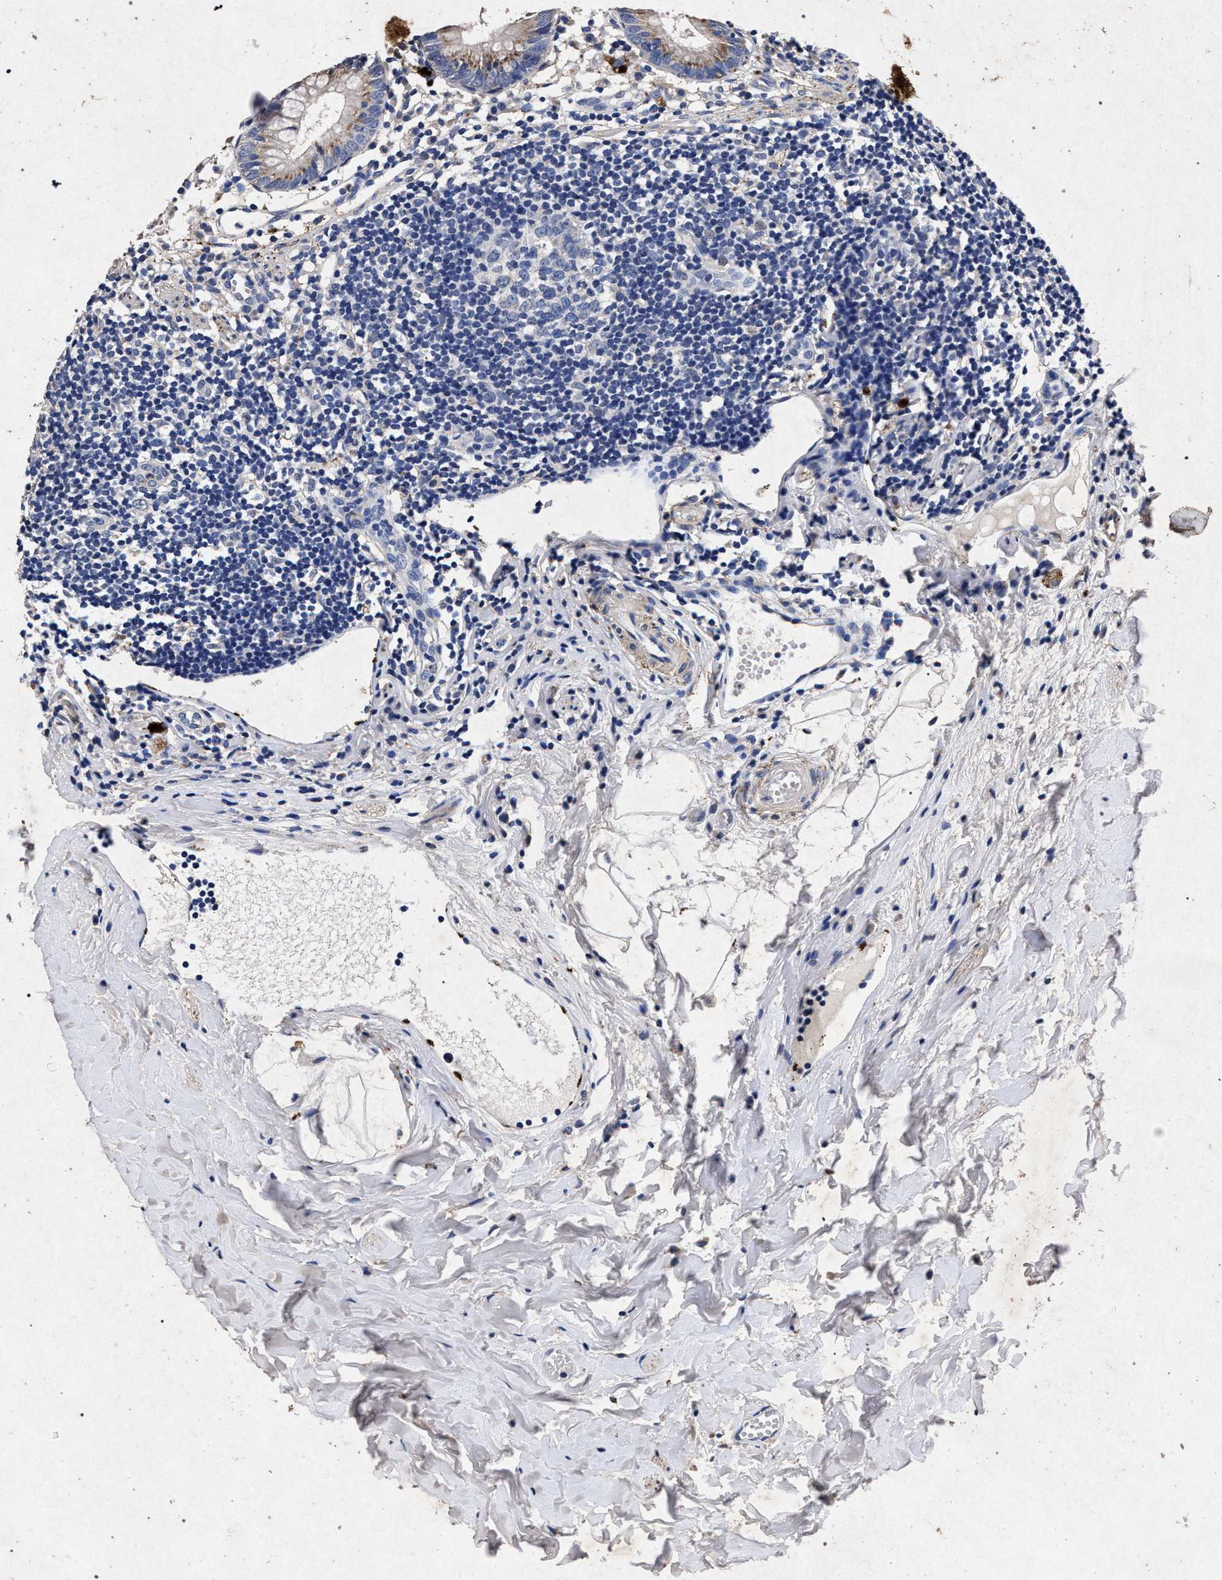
{"staining": {"intensity": "moderate", "quantity": ">75%", "location": "cytoplasmic/membranous"}, "tissue": "appendix", "cell_type": "Glandular cells", "image_type": "normal", "snomed": [{"axis": "morphology", "description": "Normal tissue, NOS"}, {"axis": "topography", "description": "Appendix"}], "caption": "Immunohistochemistry of normal human appendix demonstrates medium levels of moderate cytoplasmic/membranous expression in about >75% of glandular cells.", "gene": "ATP1A2", "patient": {"sex": "female", "age": 20}}